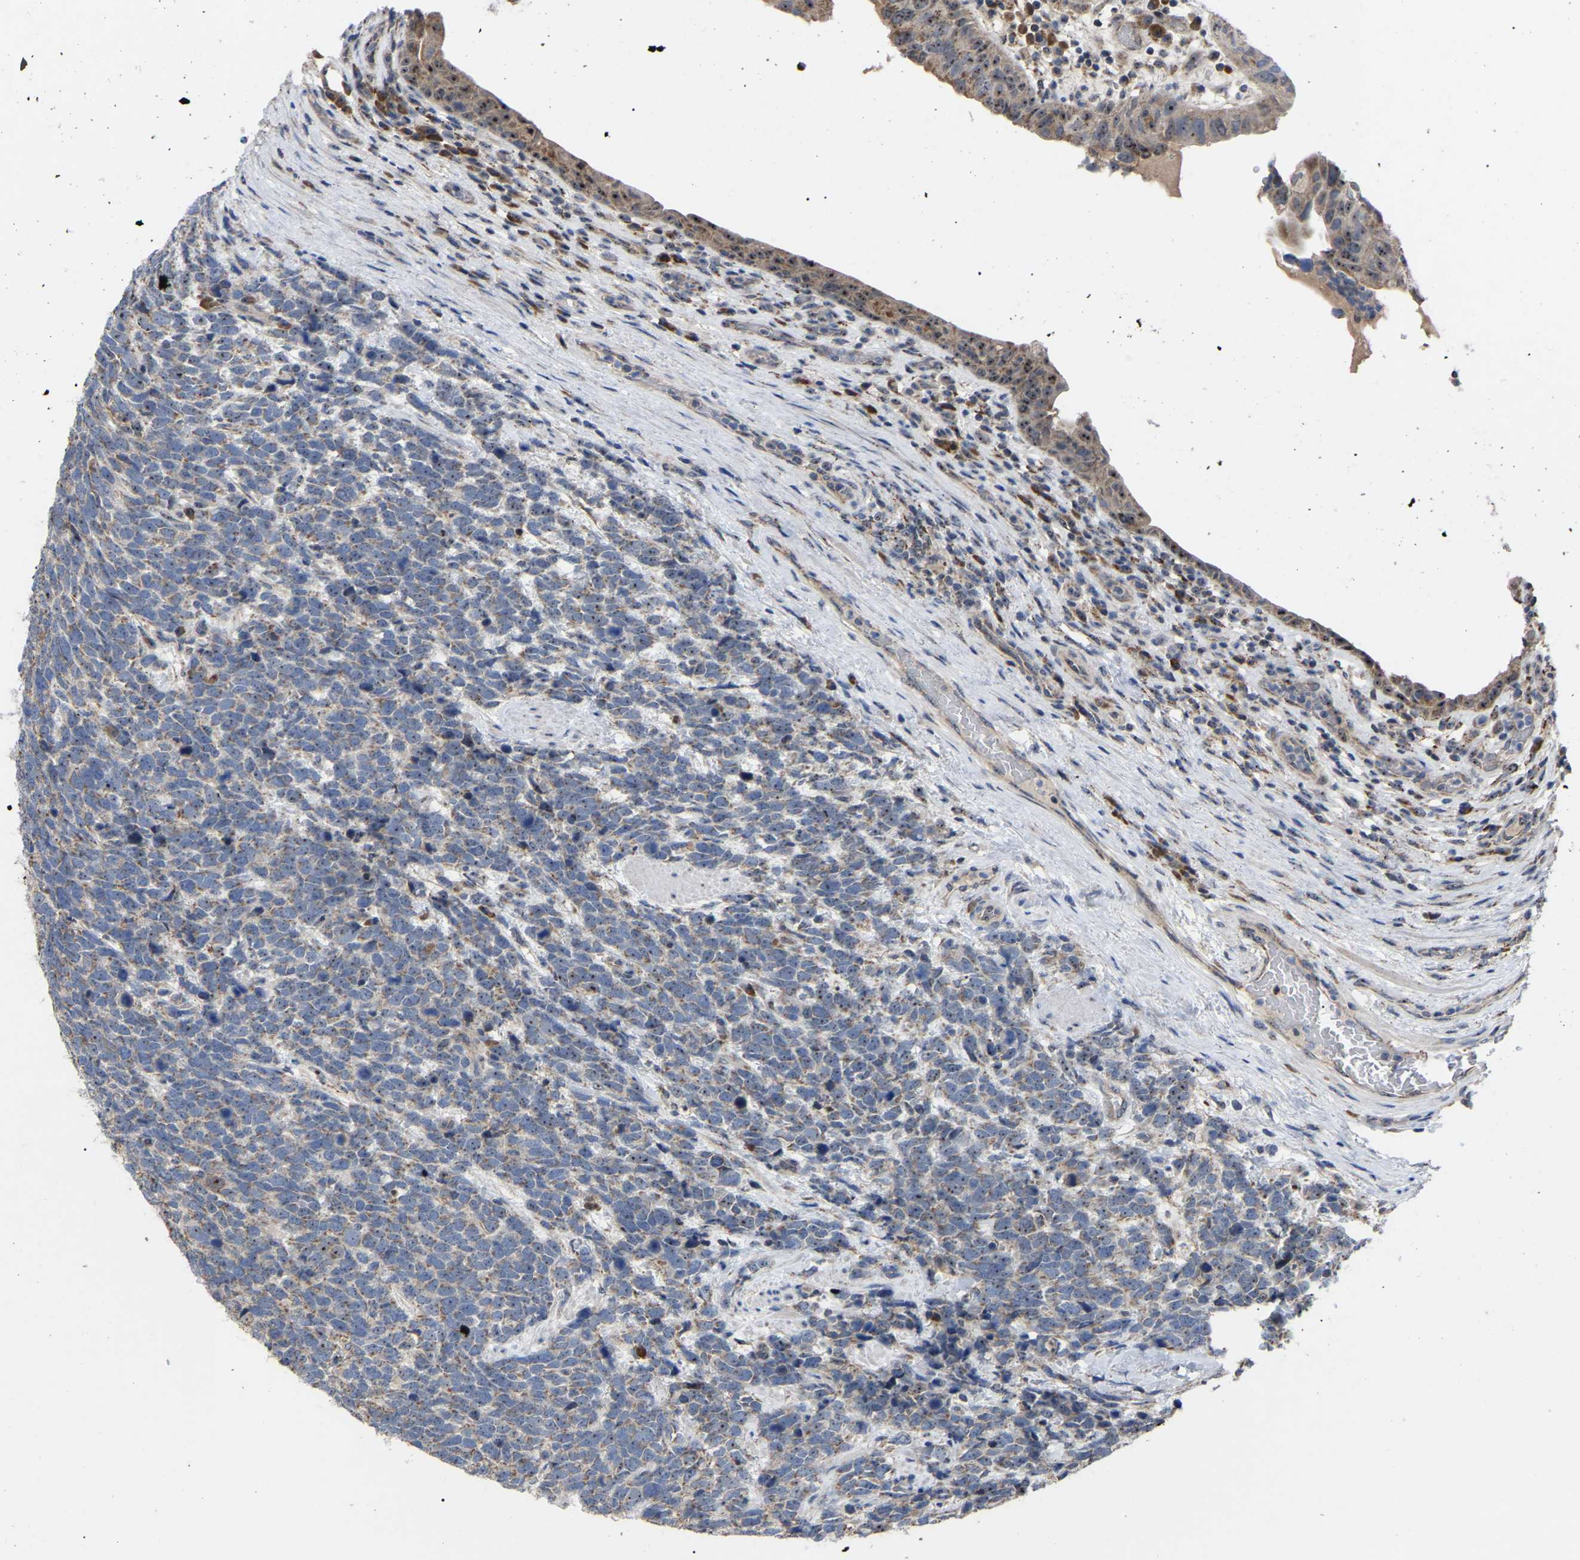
{"staining": {"intensity": "weak", "quantity": "25%-75%", "location": "nuclear"}, "tissue": "urothelial cancer", "cell_type": "Tumor cells", "image_type": "cancer", "snomed": [{"axis": "morphology", "description": "Urothelial carcinoma, High grade"}, {"axis": "topography", "description": "Urinary bladder"}], "caption": "Urothelial cancer stained with DAB (3,3'-diaminobenzidine) IHC exhibits low levels of weak nuclear positivity in approximately 25%-75% of tumor cells. (IHC, brightfield microscopy, high magnification).", "gene": "NOP53", "patient": {"sex": "female", "age": 82}}